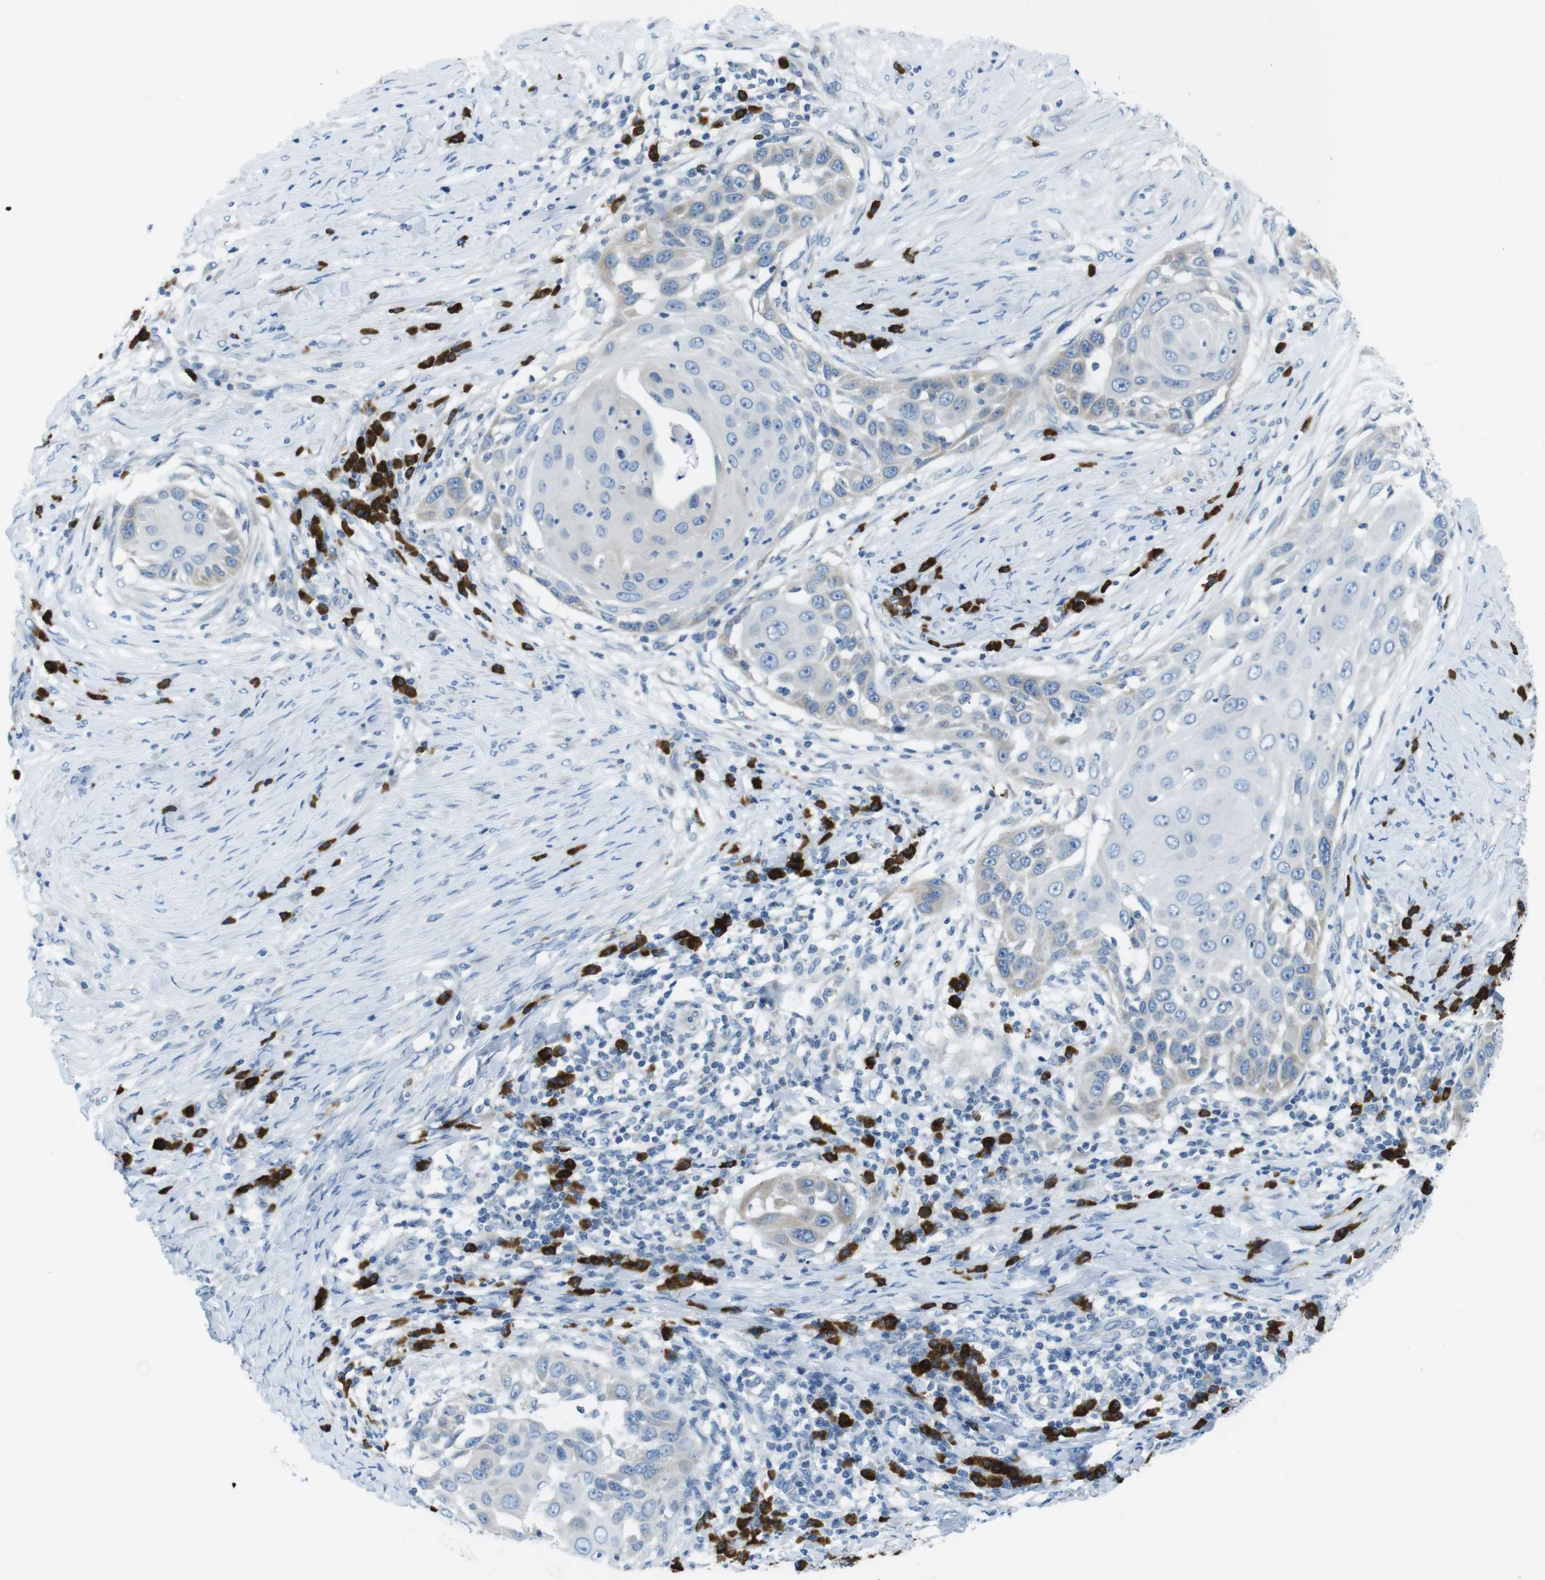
{"staining": {"intensity": "negative", "quantity": "none", "location": "none"}, "tissue": "skin cancer", "cell_type": "Tumor cells", "image_type": "cancer", "snomed": [{"axis": "morphology", "description": "Squamous cell carcinoma, NOS"}, {"axis": "topography", "description": "Skin"}], "caption": "The image displays no significant expression in tumor cells of skin squamous cell carcinoma.", "gene": "CLPTM1L", "patient": {"sex": "female", "age": 44}}